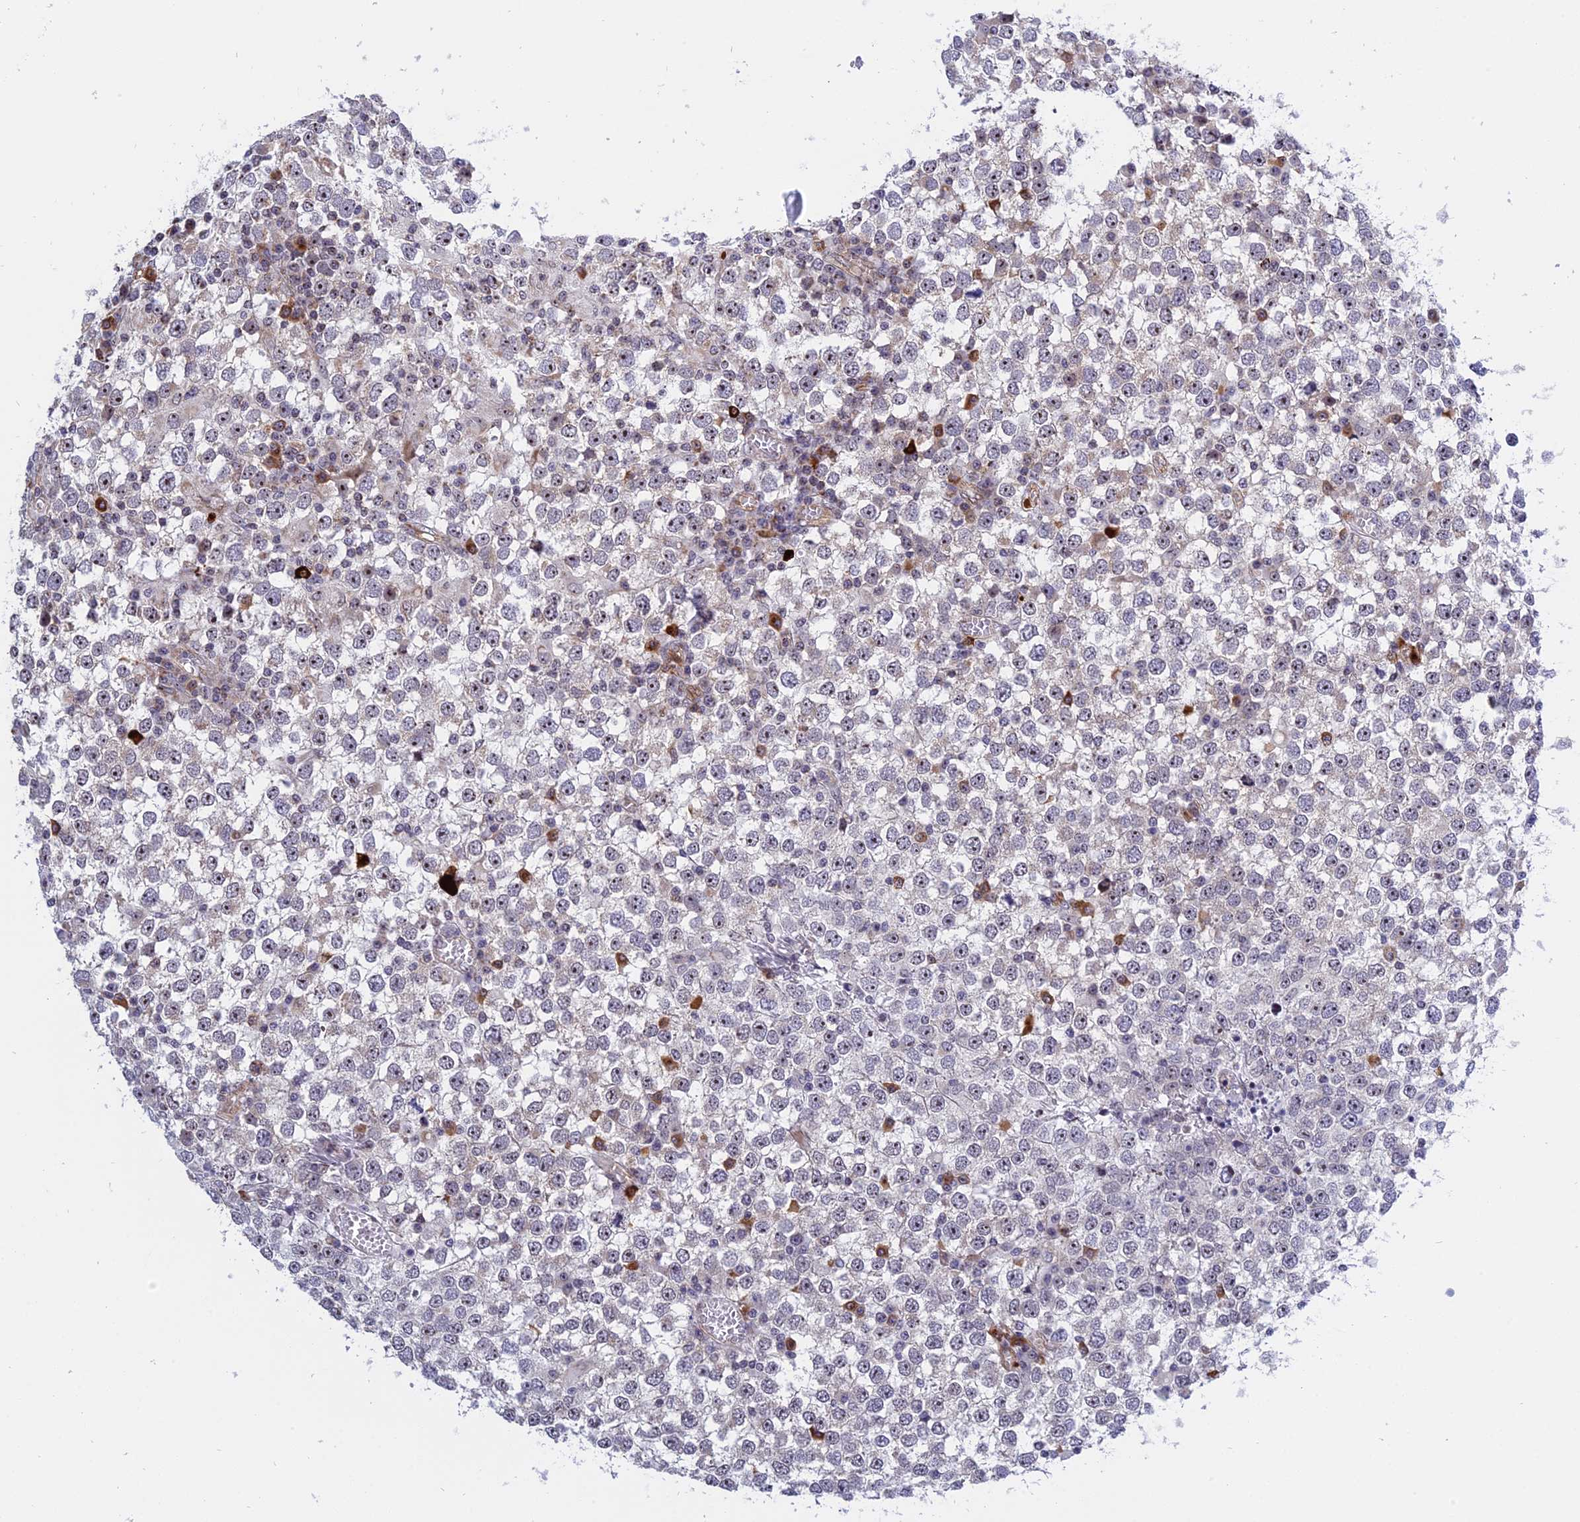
{"staining": {"intensity": "weak", "quantity": "<25%", "location": "nuclear"}, "tissue": "testis cancer", "cell_type": "Tumor cells", "image_type": "cancer", "snomed": [{"axis": "morphology", "description": "Seminoma, NOS"}, {"axis": "topography", "description": "Testis"}], "caption": "IHC image of neoplastic tissue: human testis cancer stained with DAB exhibits no significant protein staining in tumor cells.", "gene": "MPND", "patient": {"sex": "male", "age": 65}}